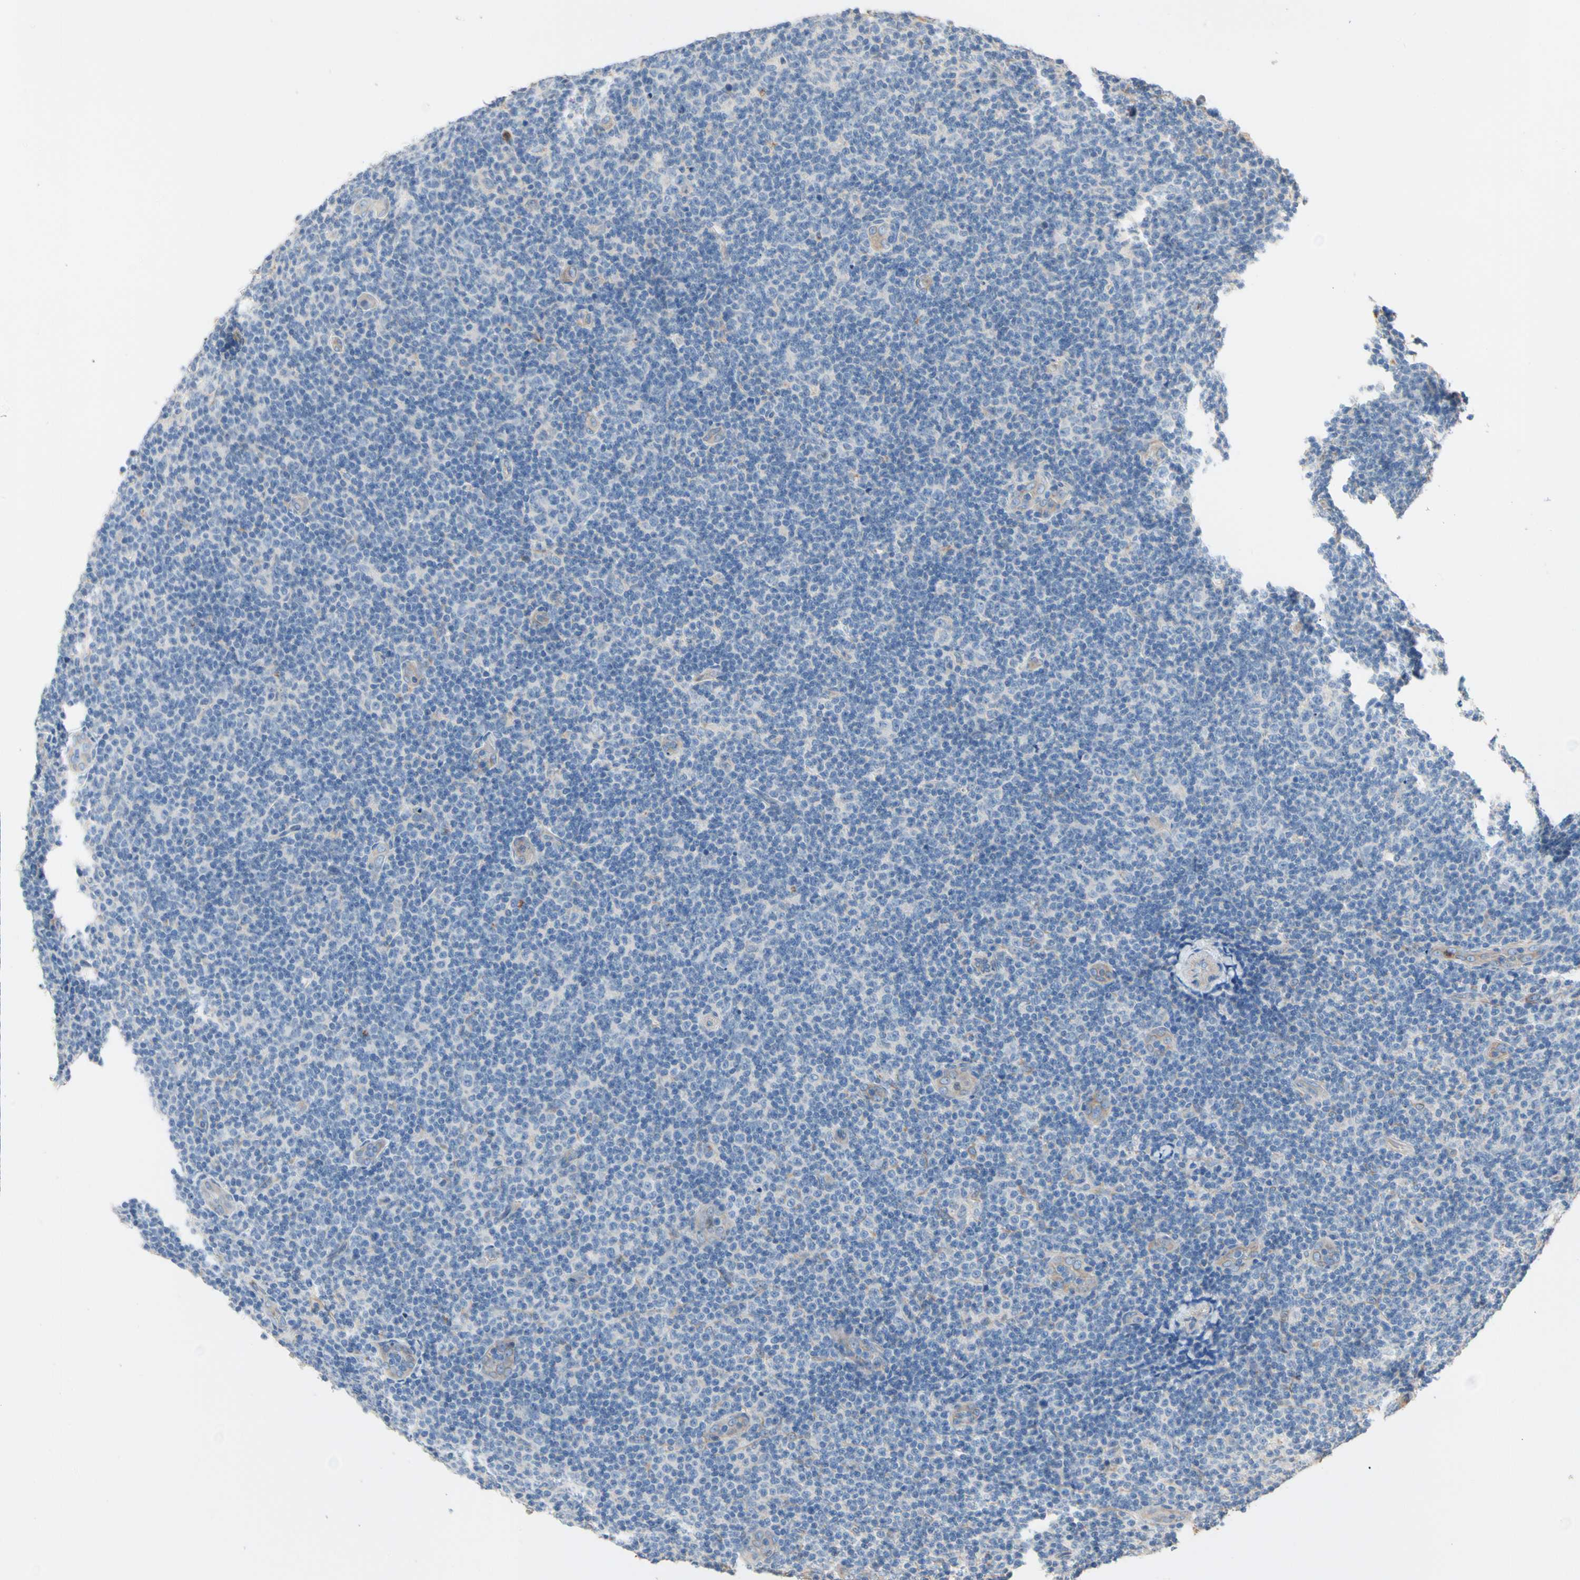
{"staining": {"intensity": "negative", "quantity": "none", "location": "none"}, "tissue": "lymphoma", "cell_type": "Tumor cells", "image_type": "cancer", "snomed": [{"axis": "morphology", "description": "Malignant lymphoma, non-Hodgkin's type, Low grade"}, {"axis": "topography", "description": "Lymph node"}], "caption": "A high-resolution micrograph shows immunohistochemistry (IHC) staining of malignant lymphoma, non-Hodgkin's type (low-grade), which reveals no significant positivity in tumor cells.", "gene": "BBOX1", "patient": {"sex": "male", "age": 83}}